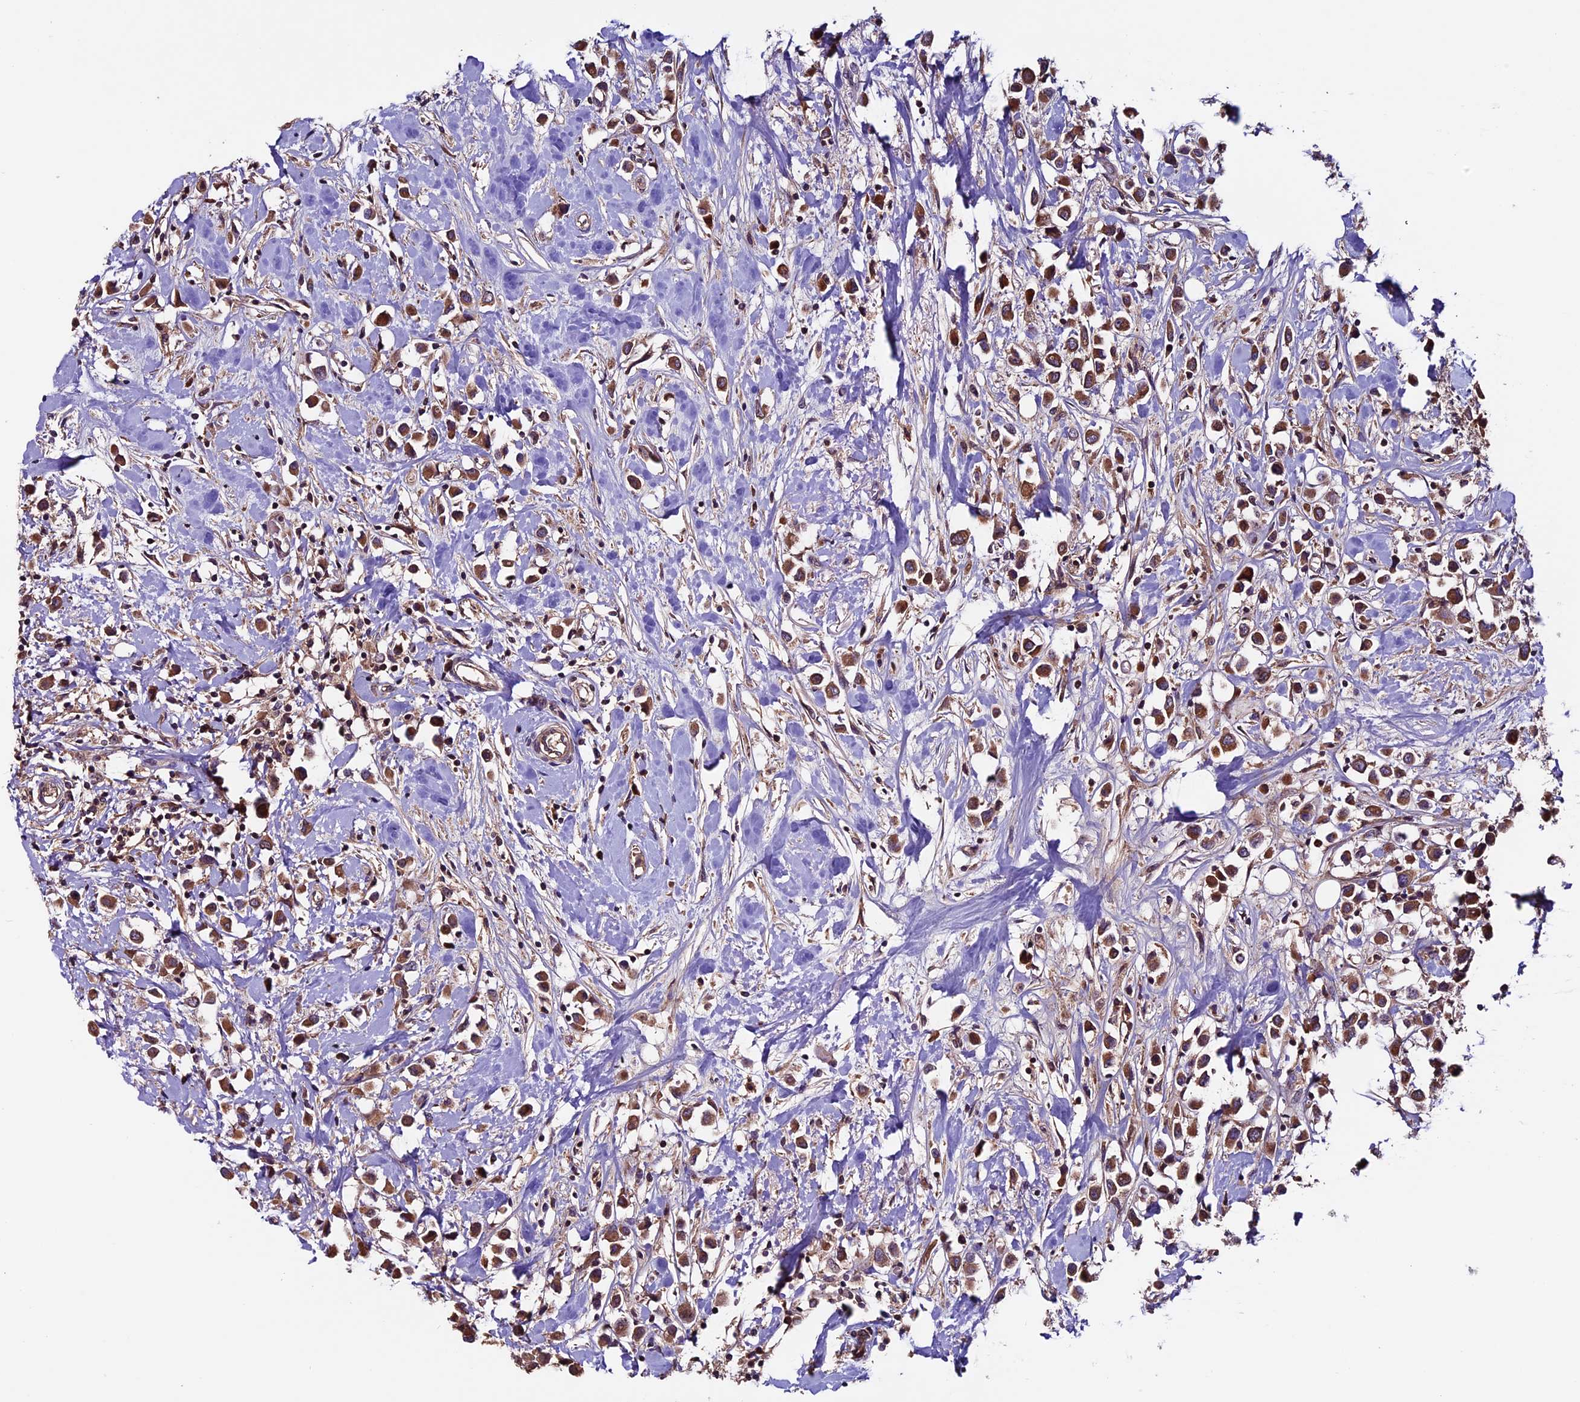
{"staining": {"intensity": "moderate", "quantity": ">75%", "location": "cytoplasmic/membranous"}, "tissue": "breast cancer", "cell_type": "Tumor cells", "image_type": "cancer", "snomed": [{"axis": "morphology", "description": "Duct carcinoma"}, {"axis": "topography", "description": "Breast"}], "caption": "A high-resolution photomicrograph shows immunohistochemistry staining of breast cancer (intraductal carcinoma), which reveals moderate cytoplasmic/membranous expression in about >75% of tumor cells. The staining was performed using DAB (3,3'-diaminobenzidine) to visualize the protein expression in brown, while the nuclei were stained in blue with hematoxylin (Magnification: 20x).", "gene": "ZNF598", "patient": {"sex": "female", "age": 61}}